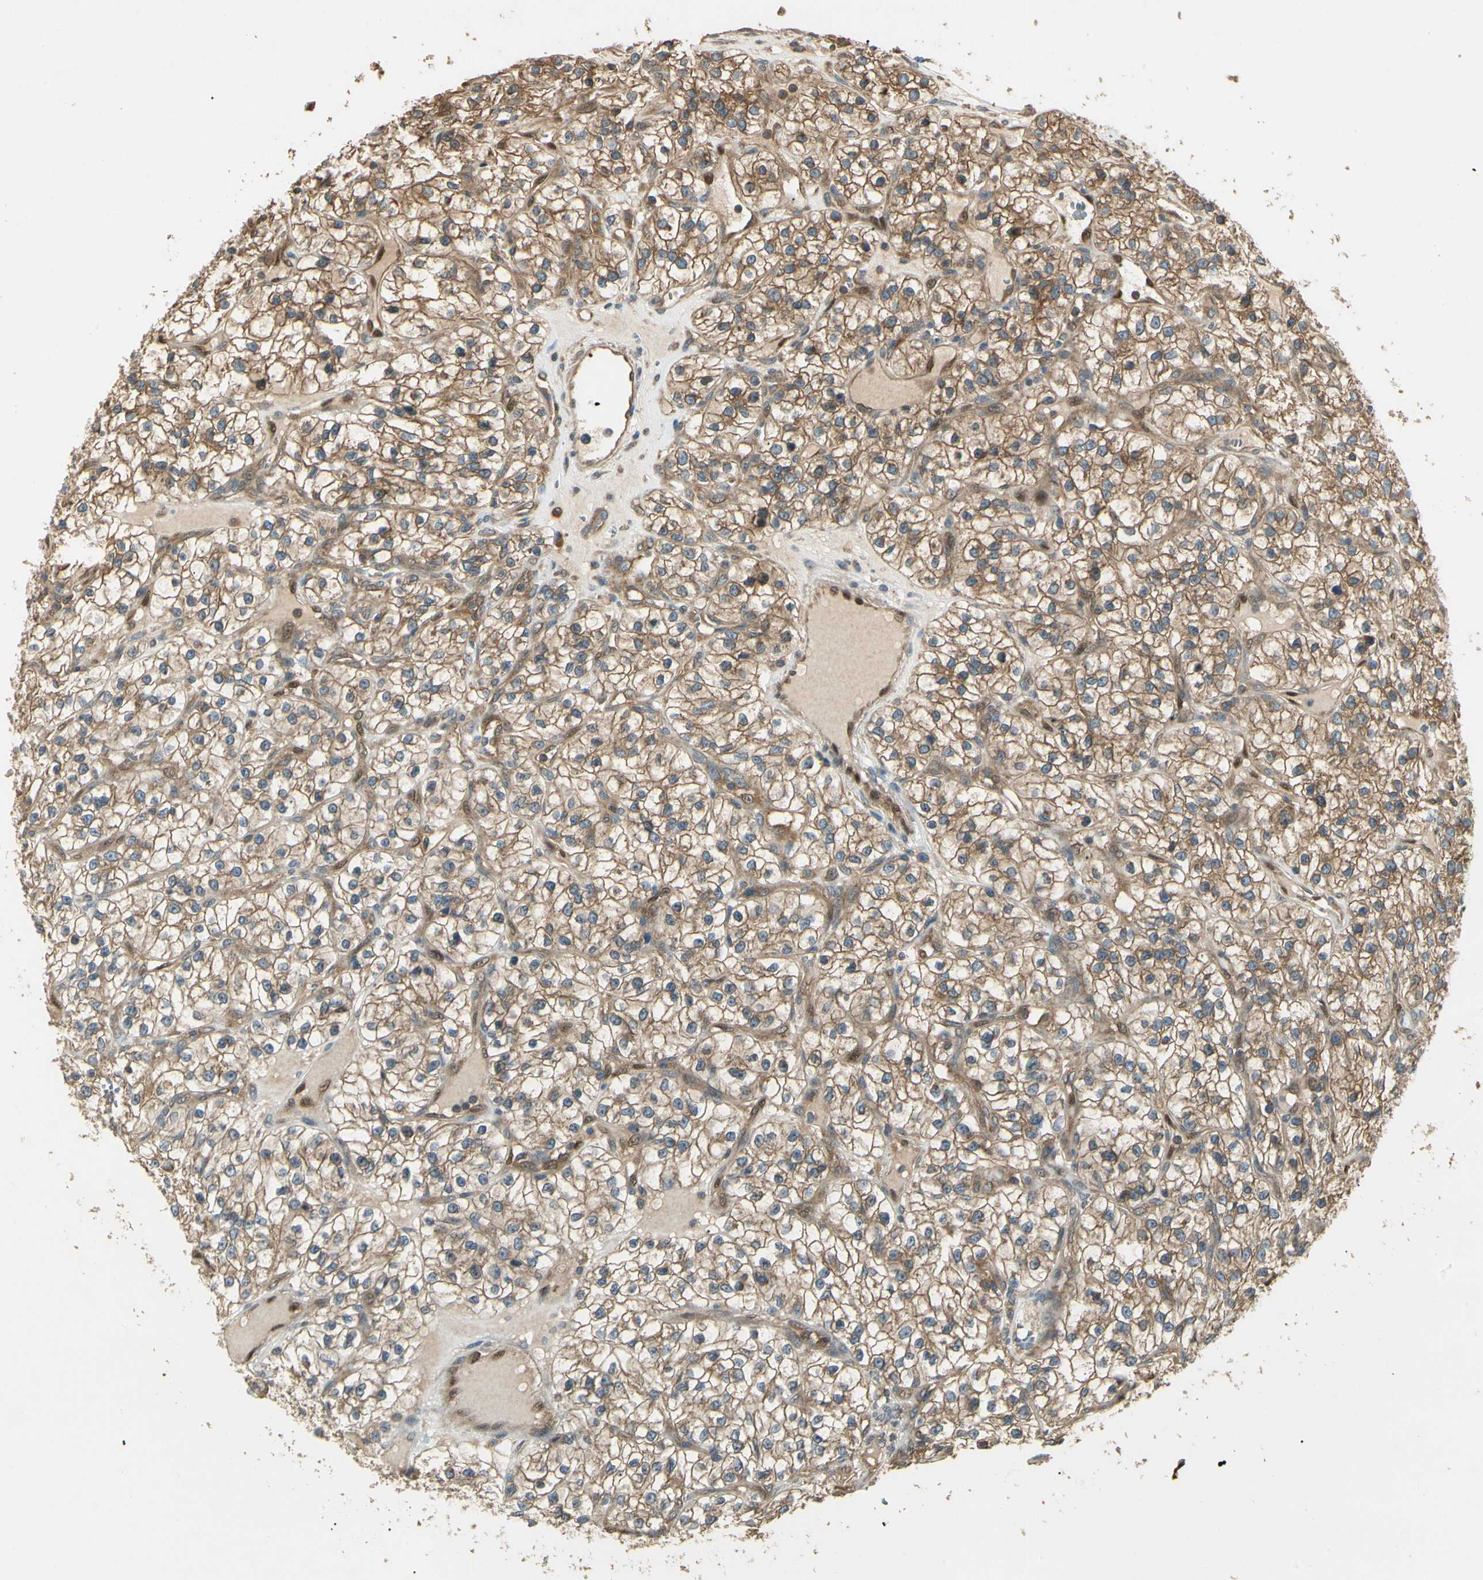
{"staining": {"intensity": "moderate", "quantity": "25%-75%", "location": "cytoplasmic/membranous"}, "tissue": "renal cancer", "cell_type": "Tumor cells", "image_type": "cancer", "snomed": [{"axis": "morphology", "description": "Adenocarcinoma, NOS"}, {"axis": "topography", "description": "Kidney"}], "caption": "Immunohistochemical staining of renal cancer (adenocarcinoma) shows moderate cytoplasmic/membranous protein positivity in about 25%-75% of tumor cells.", "gene": "CCT7", "patient": {"sex": "female", "age": 57}}